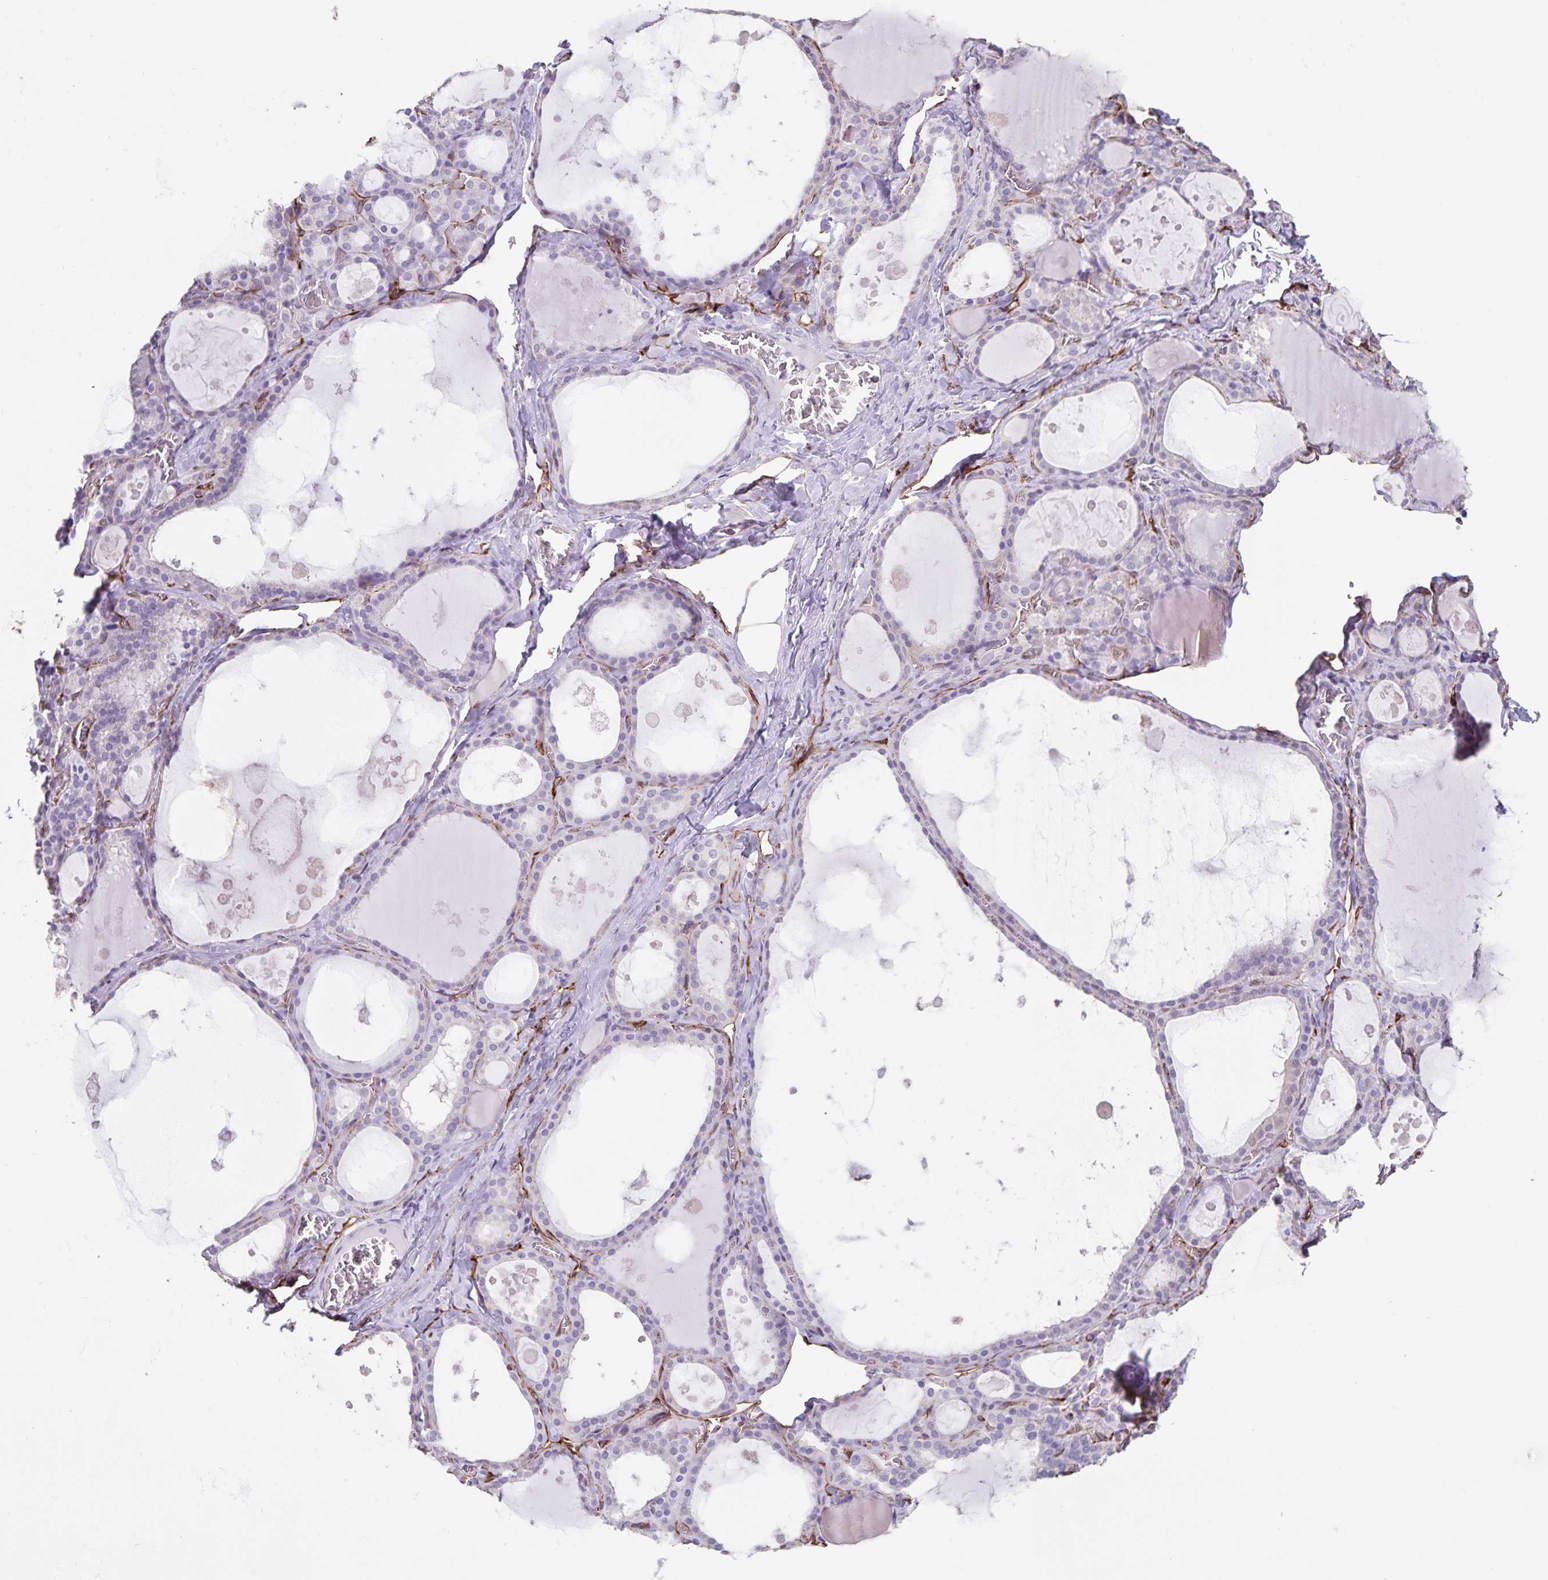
{"staining": {"intensity": "negative", "quantity": "none", "location": "none"}, "tissue": "thyroid gland", "cell_type": "Glandular cells", "image_type": "normal", "snomed": [{"axis": "morphology", "description": "Normal tissue, NOS"}, {"axis": "topography", "description": "Thyroid gland"}], "caption": "The IHC photomicrograph has no significant positivity in glandular cells of thyroid gland.", "gene": "SYNM", "patient": {"sex": "male", "age": 56}}